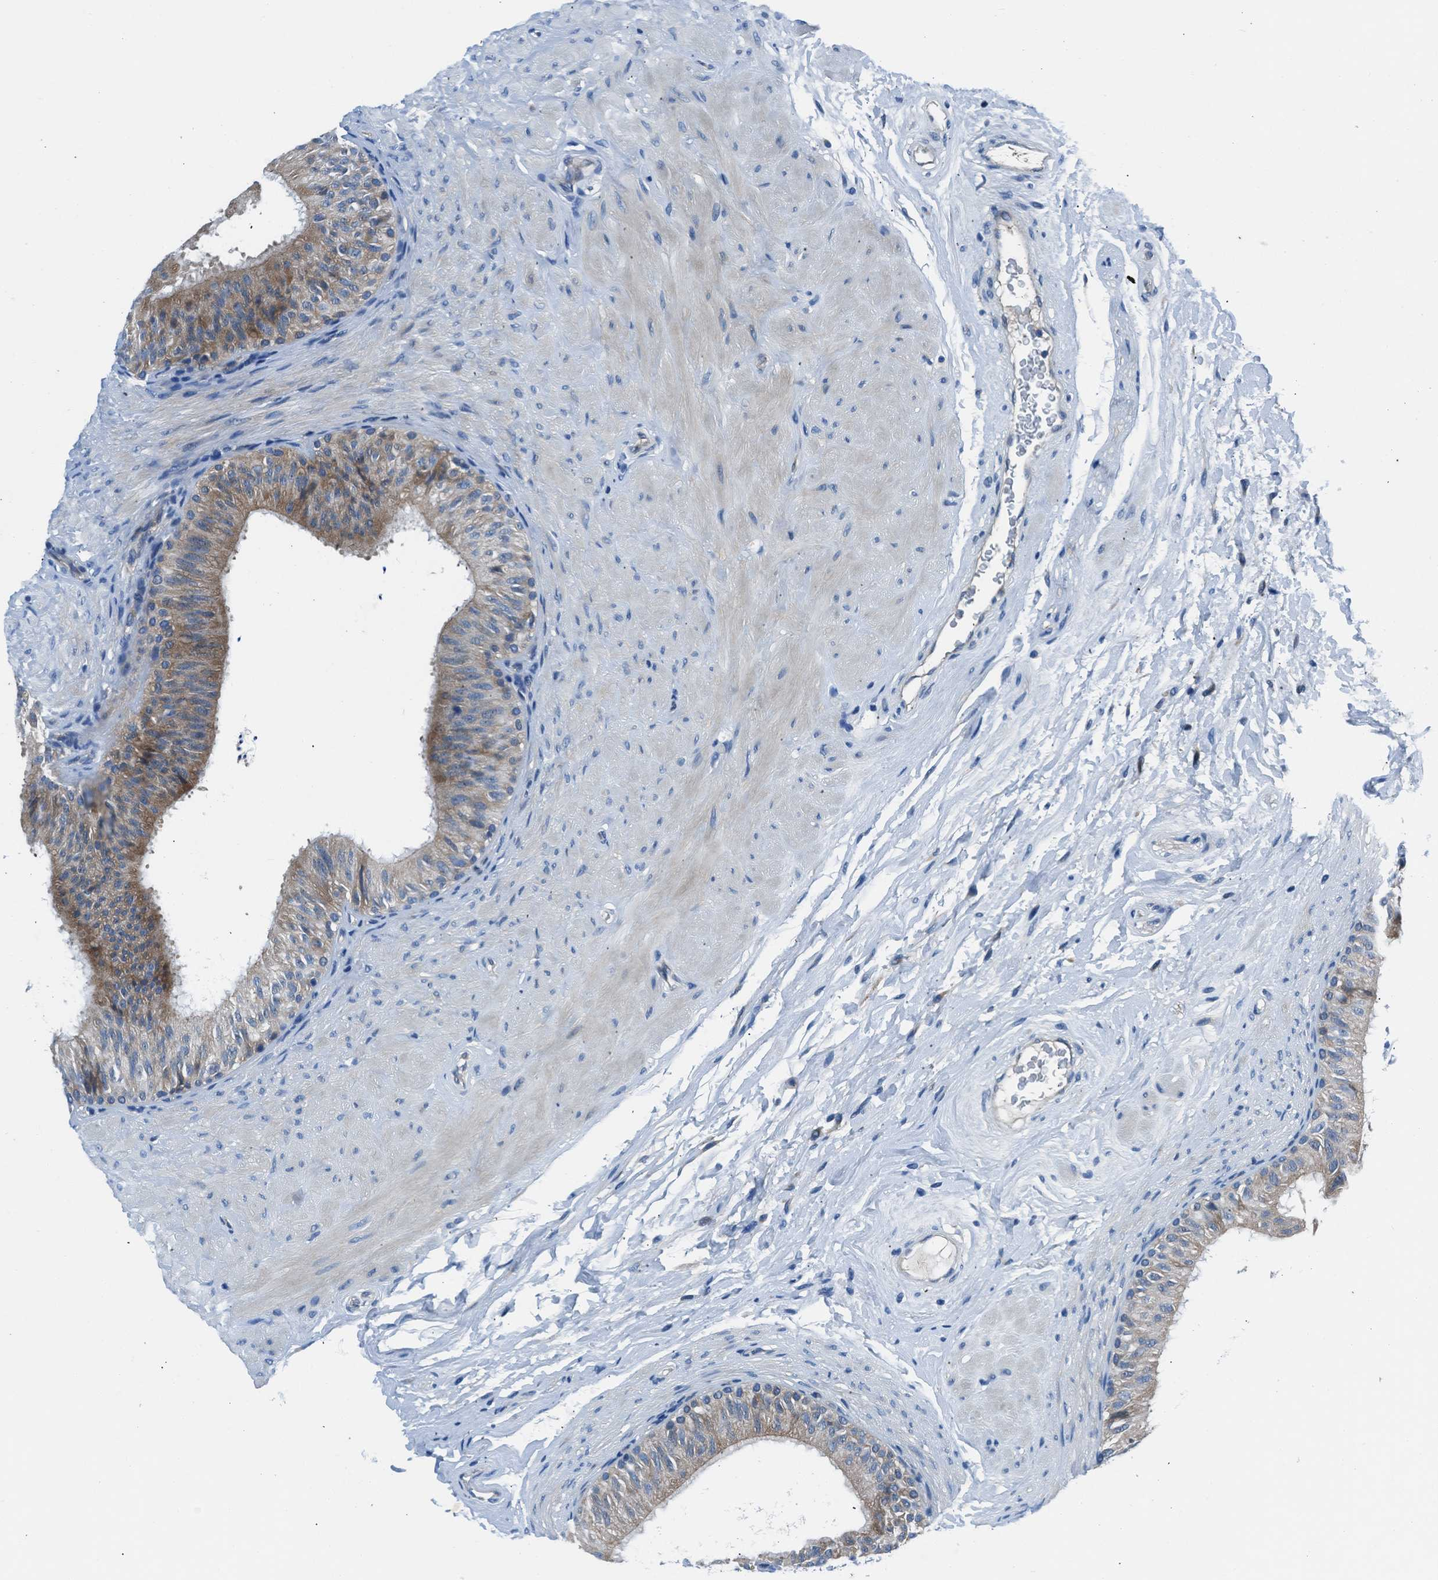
{"staining": {"intensity": "weak", "quantity": "<25%", "location": "cytoplasmic/membranous"}, "tissue": "epididymis", "cell_type": "Glandular cells", "image_type": "normal", "snomed": [{"axis": "morphology", "description": "Normal tissue, NOS"}, {"axis": "topography", "description": "Epididymis"}], "caption": "DAB immunohistochemical staining of unremarkable epididymis exhibits no significant staining in glandular cells. (Stains: DAB immunohistochemistry (IHC) with hematoxylin counter stain, Microscopy: brightfield microscopy at high magnification).", "gene": "SLC38A6", "patient": {"sex": "male", "age": 34}}